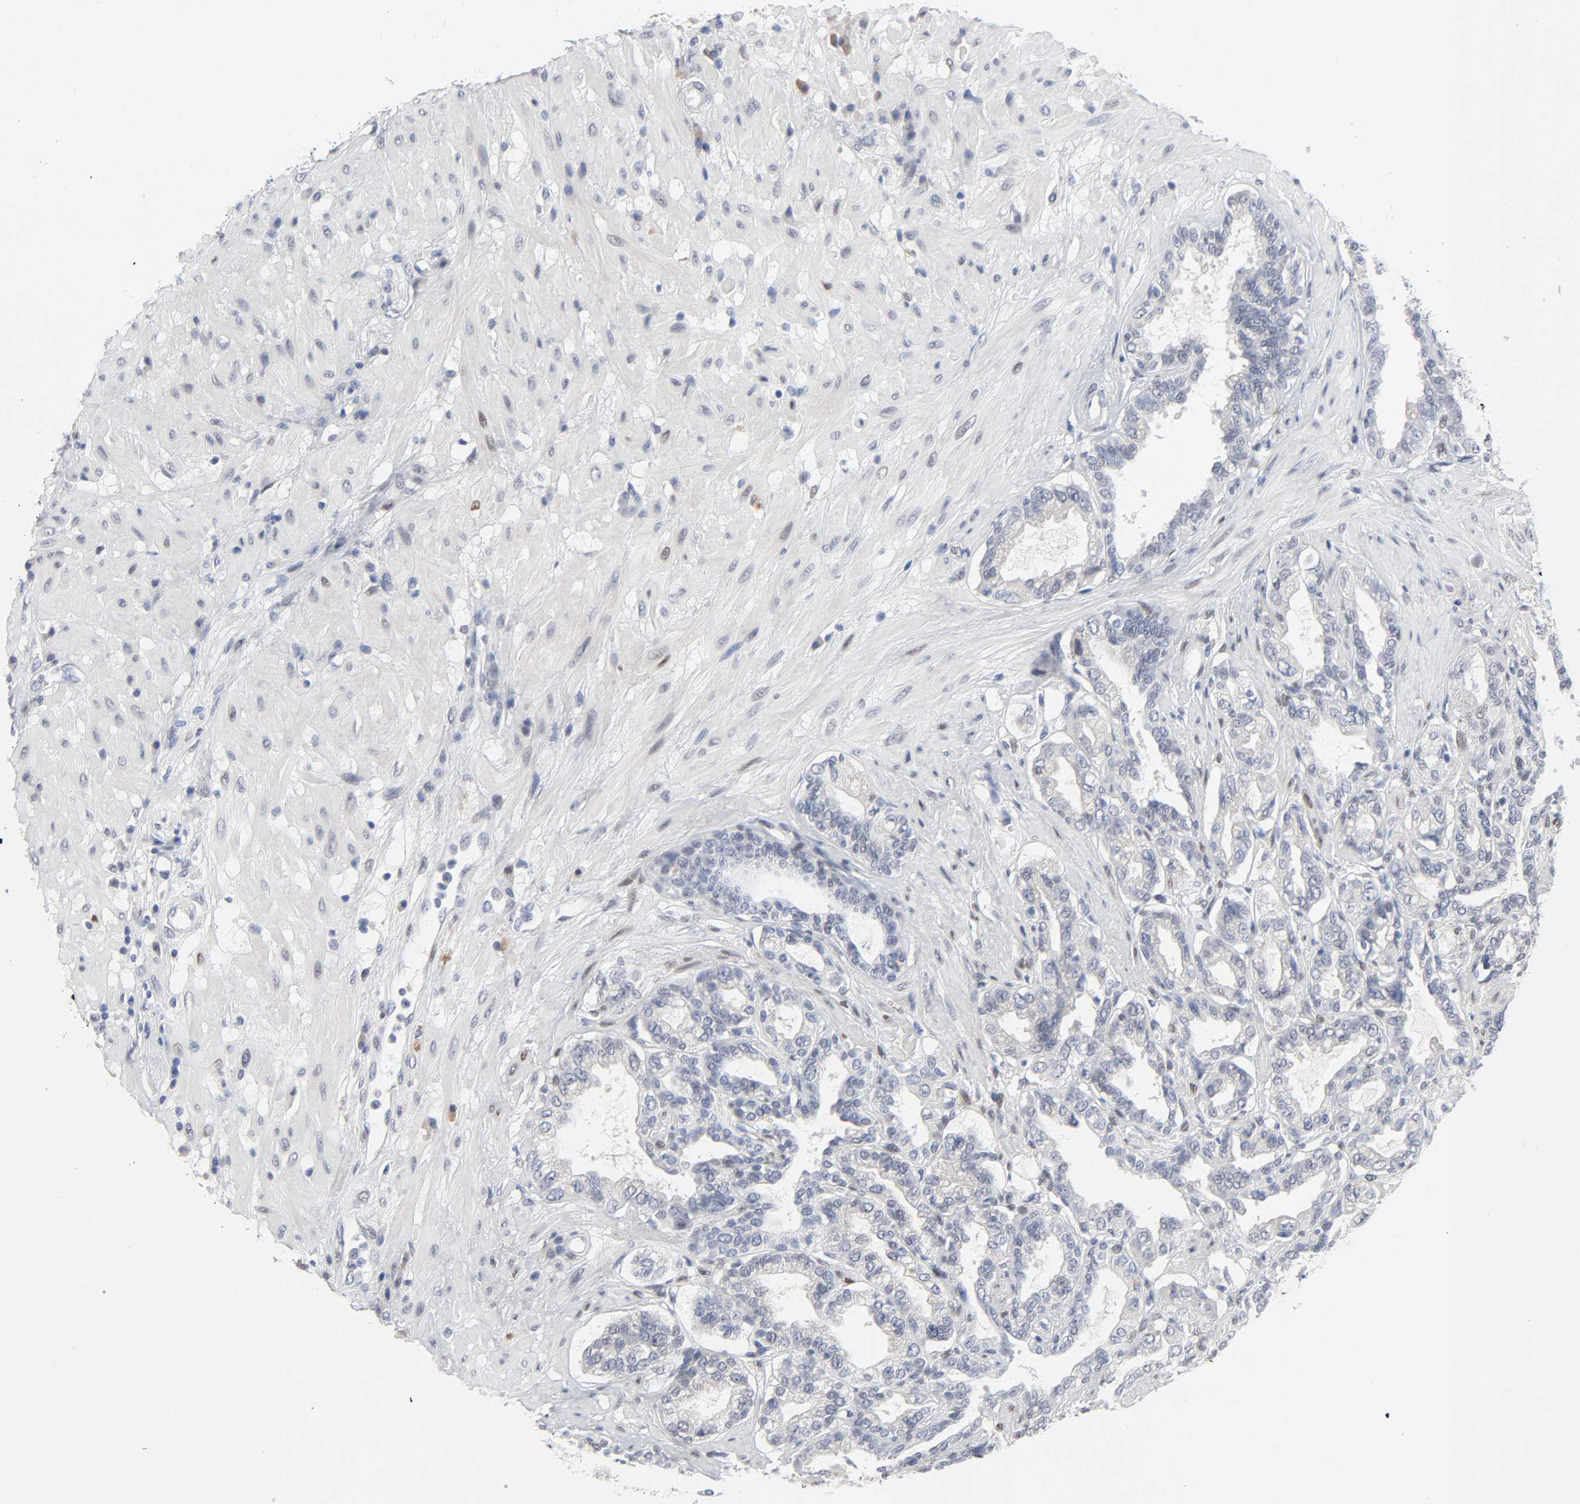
{"staining": {"intensity": "negative", "quantity": "none", "location": "none"}, "tissue": "seminal vesicle", "cell_type": "Glandular cells", "image_type": "normal", "snomed": [{"axis": "morphology", "description": "Normal tissue, NOS"}, {"axis": "topography", "description": "Seminal veicle"}], "caption": "The micrograph exhibits no significant positivity in glandular cells of seminal vesicle.", "gene": "SALL2", "patient": {"sex": "male", "age": 61}}